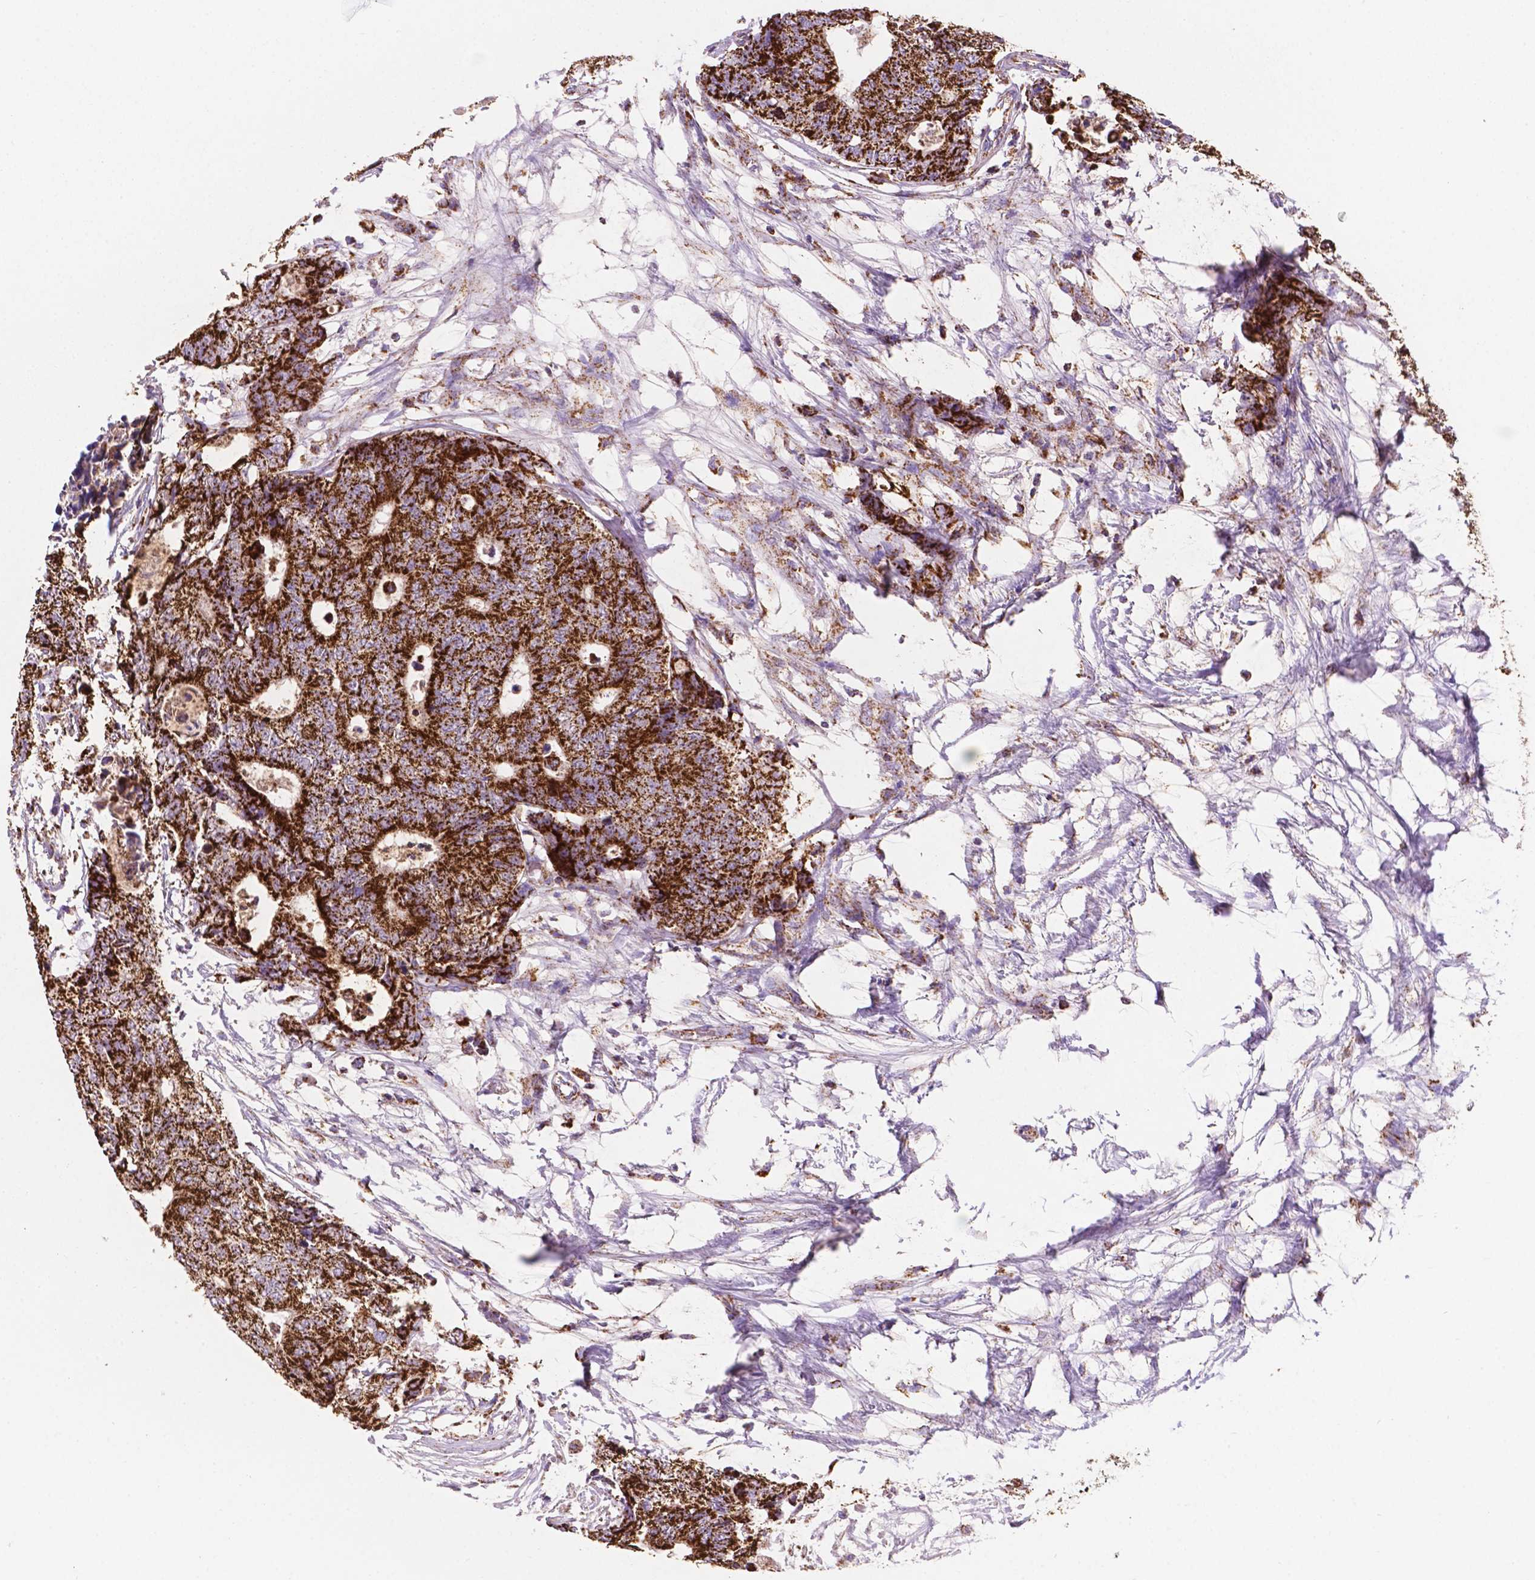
{"staining": {"intensity": "strong", "quantity": ">75%", "location": "cytoplasmic/membranous"}, "tissue": "colorectal cancer", "cell_type": "Tumor cells", "image_type": "cancer", "snomed": [{"axis": "morphology", "description": "Adenocarcinoma, NOS"}, {"axis": "topography", "description": "Colon"}], "caption": "Colorectal cancer (adenocarcinoma) was stained to show a protein in brown. There is high levels of strong cytoplasmic/membranous staining in approximately >75% of tumor cells.", "gene": "HSPD1", "patient": {"sex": "female", "age": 48}}